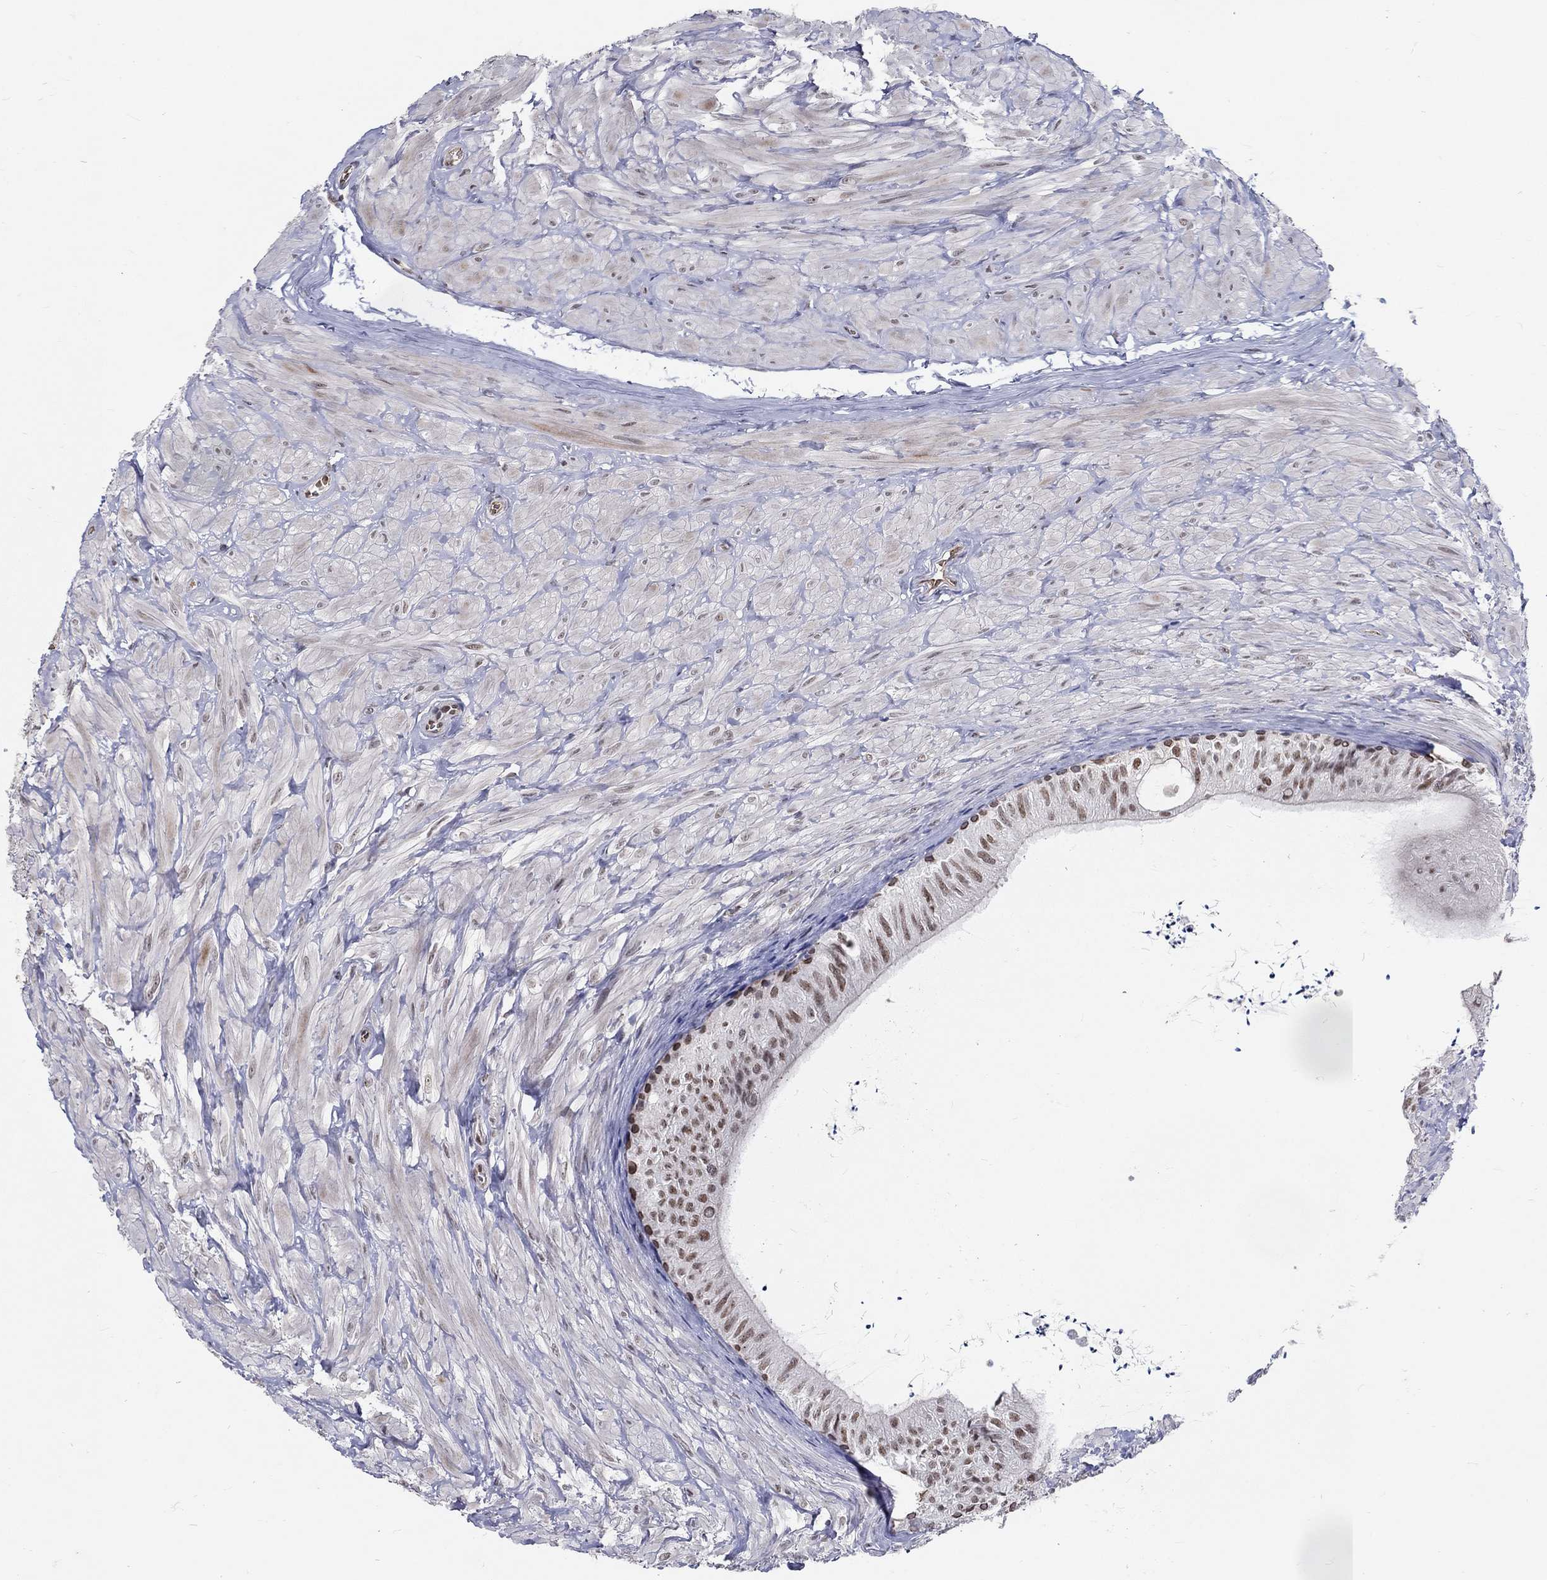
{"staining": {"intensity": "moderate", "quantity": "<25%", "location": "nuclear"}, "tissue": "epididymis", "cell_type": "Glandular cells", "image_type": "normal", "snomed": [{"axis": "morphology", "description": "Normal tissue, NOS"}, {"axis": "topography", "description": "Epididymis"}], "caption": "A low amount of moderate nuclear positivity is seen in about <25% of glandular cells in unremarkable epididymis.", "gene": "ZBED1", "patient": {"sex": "male", "age": 32}}